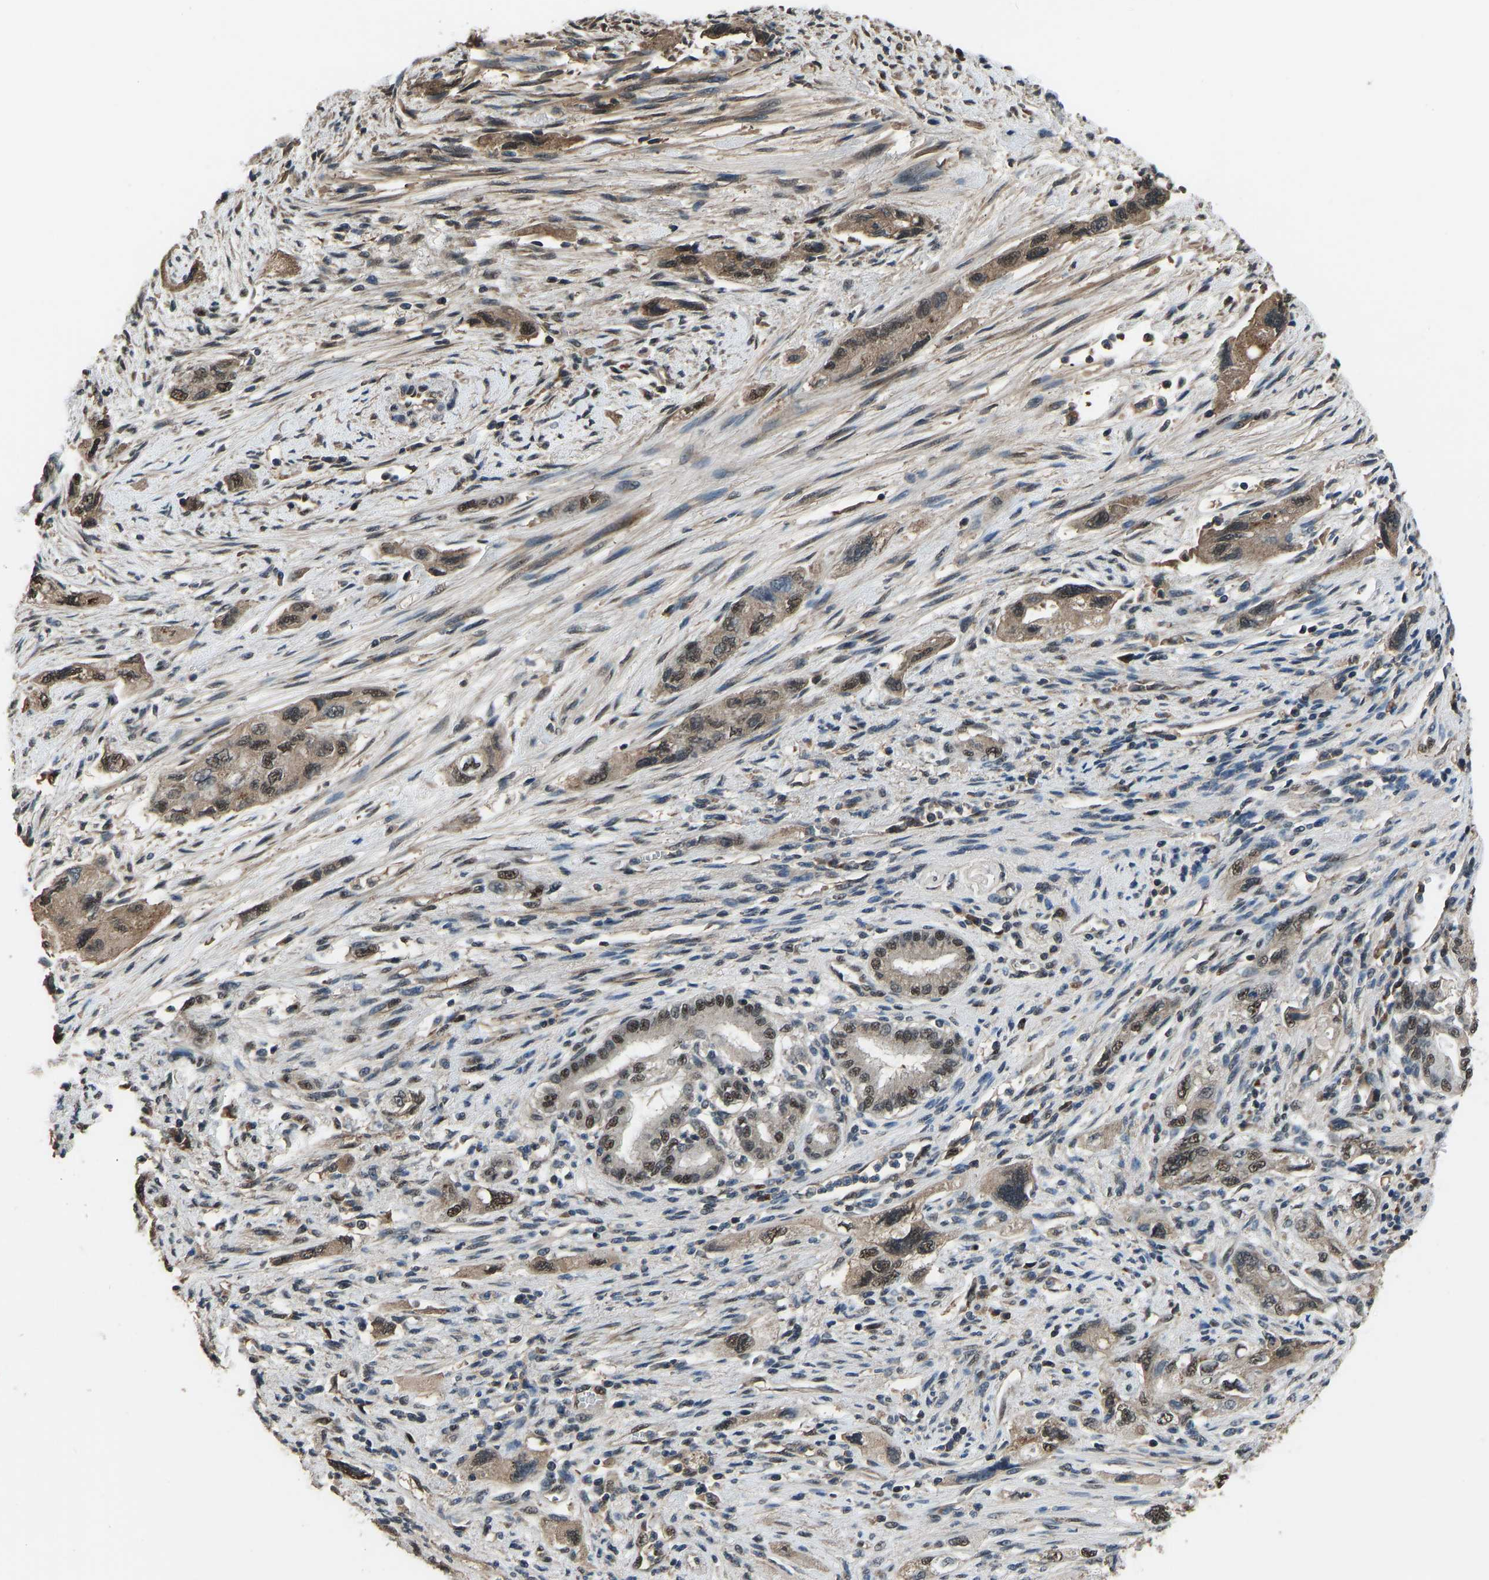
{"staining": {"intensity": "moderate", "quantity": ">75%", "location": "cytoplasmic/membranous,nuclear"}, "tissue": "pancreatic cancer", "cell_type": "Tumor cells", "image_type": "cancer", "snomed": [{"axis": "morphology", "description": "Adenocarcinoma, NOS"}, {"axis": "topography", "description": "Pancreas"}], "caption": "Immunohistochemical staining of human pancreatic cancer reveals medium levels of moderate cytoplasmic/membranous and nuclear expression in about >75% of tumor cells.", "gene": "TOX4", "patient": {"sex": "female", "age": 73}}